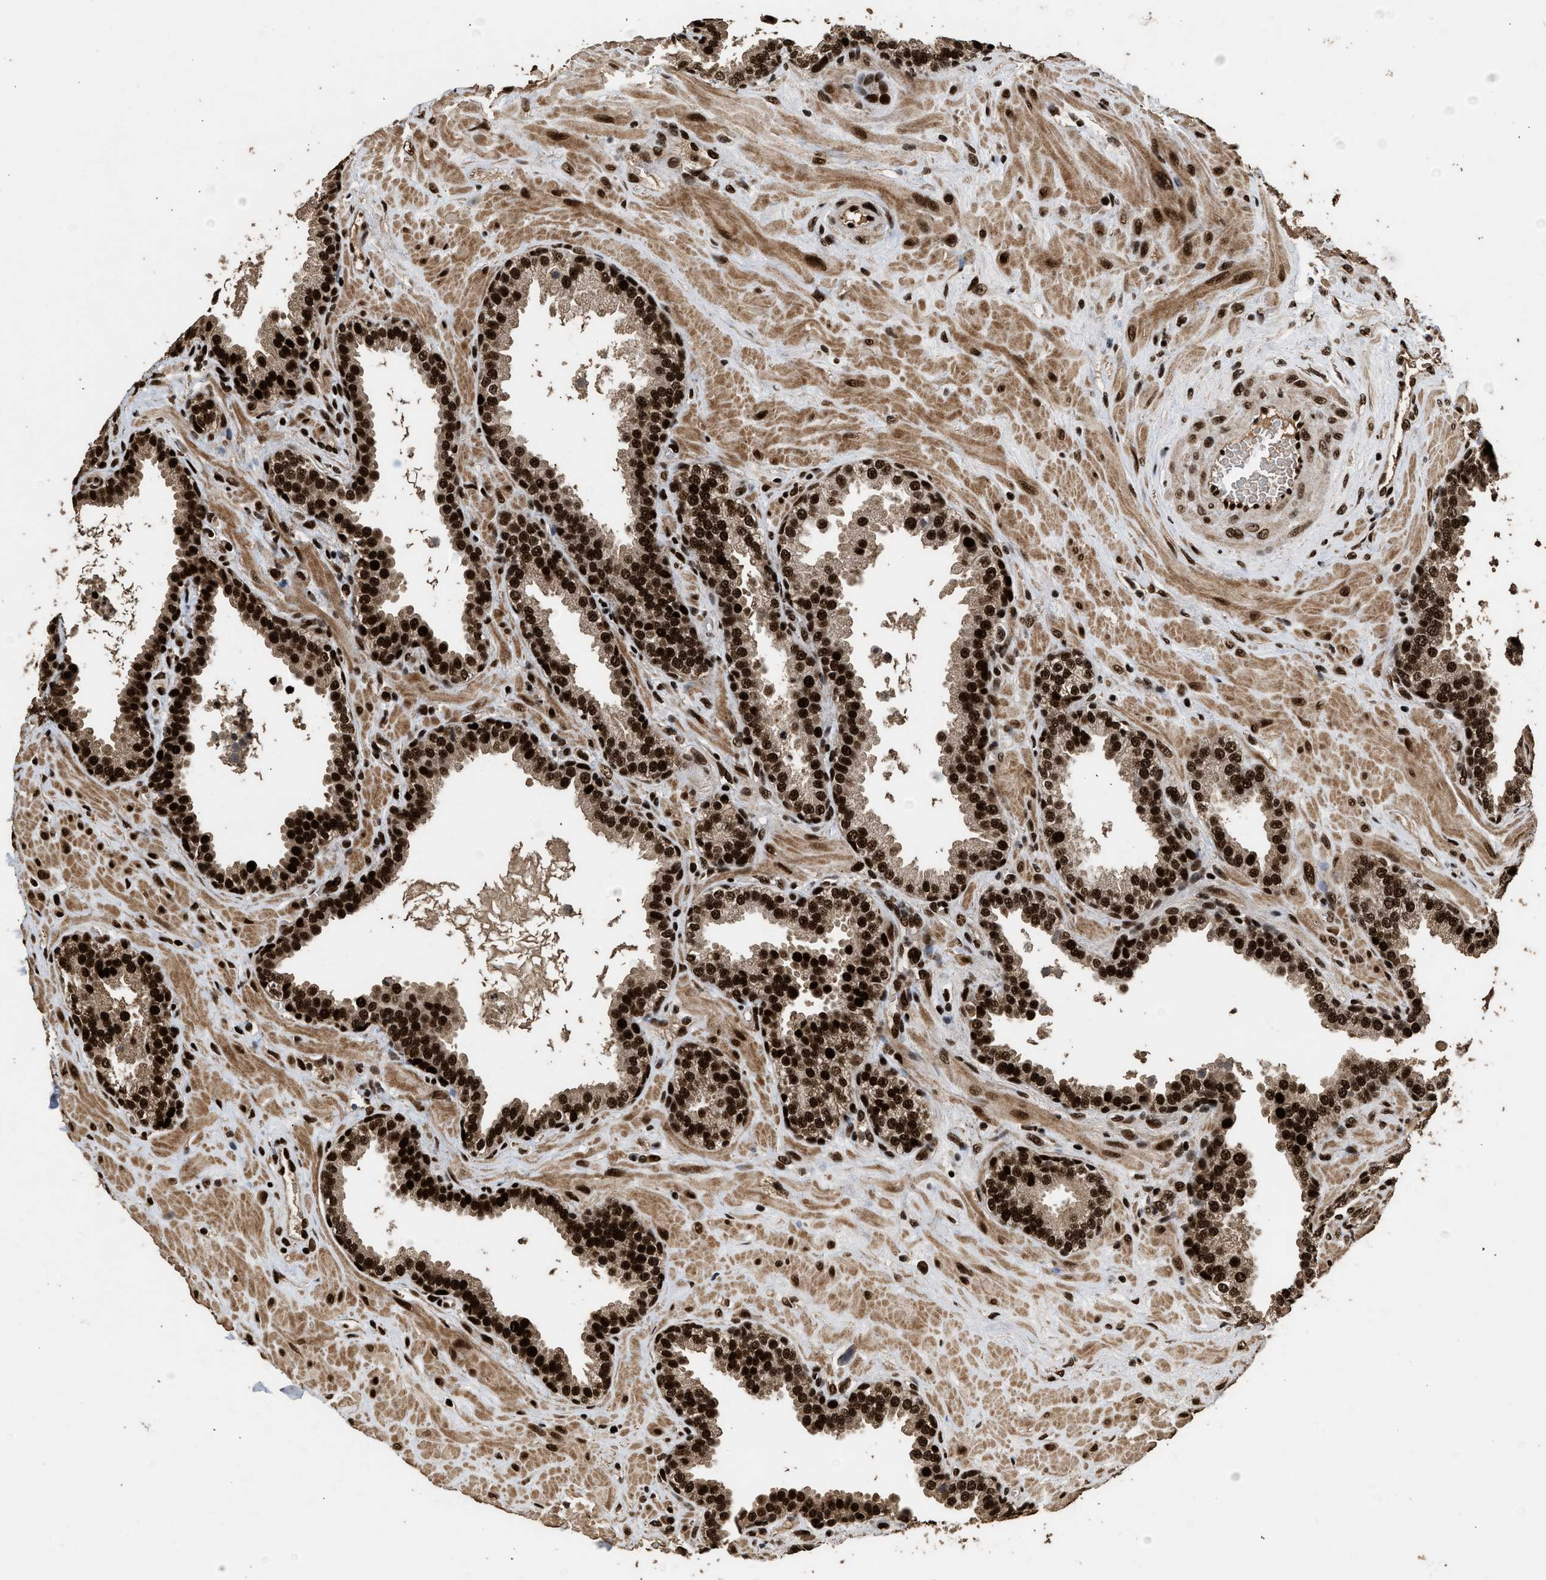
{"staining": {"intensity": "strong", "quantity": ">75%", "location": "nuclear"}, "tissue": "prostate", "cell_type": "Glandular cells", "image_type": "normal", "snomed": [{"axis": "morphology", "description": "Normal tissue, NOS"}, {"axis": "topography", "description": "Prostate"}], "caption": "Strong nuclear staining for a protein is present in about >75% of glandular cells of unremarkable prostate using immunohistochemistry.", "gene": "PPP4R3B", "patient": {"sex": "male", "age": 51}}